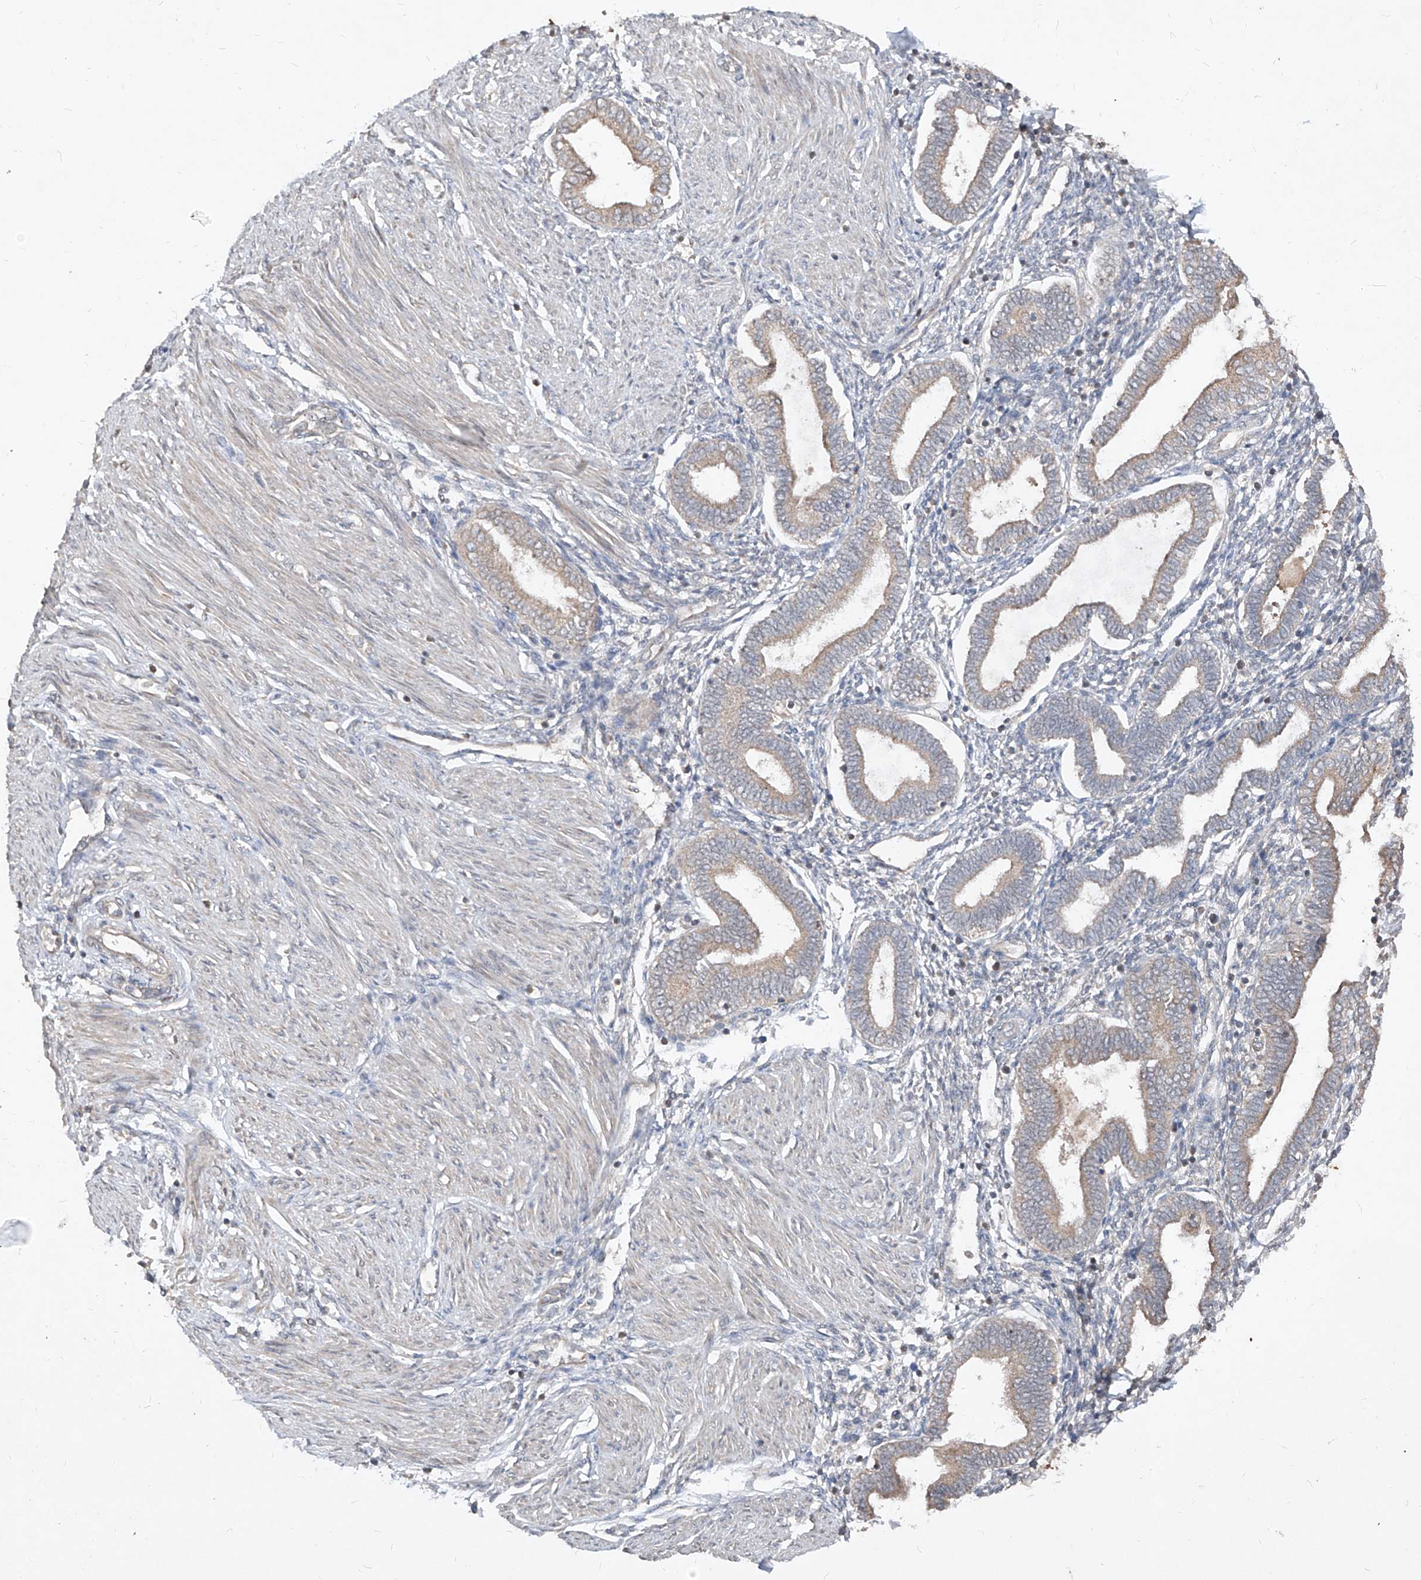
{"staining": {"intensity": "negative", "quantity": "none", "location": "none"}, "tissue": "endometrium", "cell_type": "Cells in endometrial stroma", "image_type": "normal", "snomed": [{"axis": "morphology", "description": "Normal tissue, NOS"}, {"axis": "topography", "description": "Endometrium"}], "caption": "This image is of normal endometrium stained with immunohistochemistry (IHC) to label a protein in brown with the nuclei are counter-stained blue. There is no expression in cells in endometrial stroma. Nuclei are stained in blue.", "gene": "ABCD3", "patient": {"sex": "female", "age": 53}}